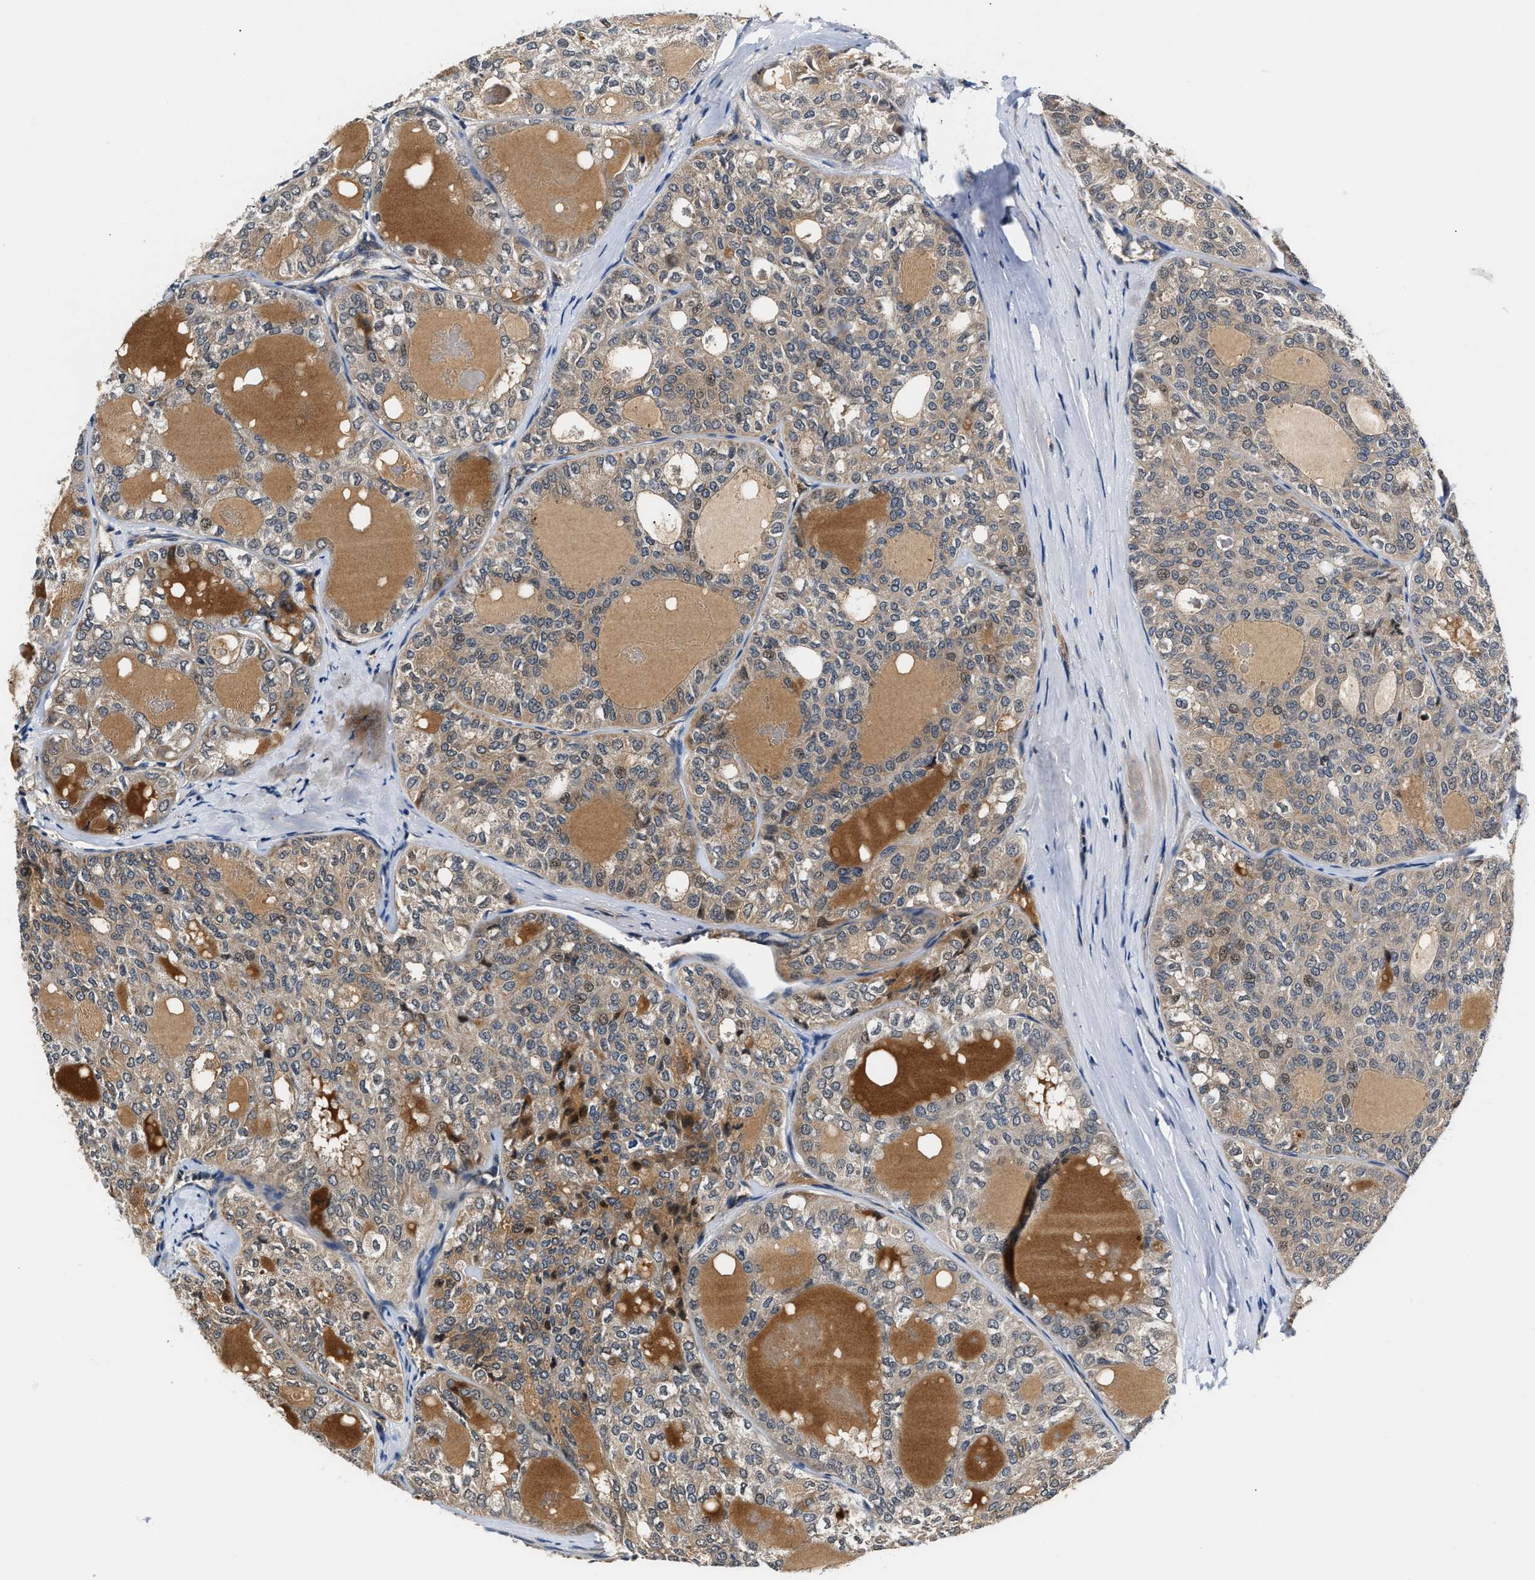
{"staining": {"intensity": "weak", "quantity": "<25%", "location": "cytoplasmic/membranous,nuclear"}, "tissue": "thyroid cancer", "cell_type": "Tumor cells", "image_type": "cancer", "snomed": [{"axis": "morphology", "description": "Follicular adenoma carcinoma, NOS"}, {"axis": "topography", "description": "Thyroid gland"}], "caption": "The immunohistochemistry image has no significant positivity in tumor cells of follicular adenoma carcinoma (thyroid) tissue. (Brightfield microscopy of DAB (3,3'-diaminobenzidine) immunohistochemistry (IHC) at high magnification).", "gene": "TUT7", "patient": {"sex": "male", "age": 75}}